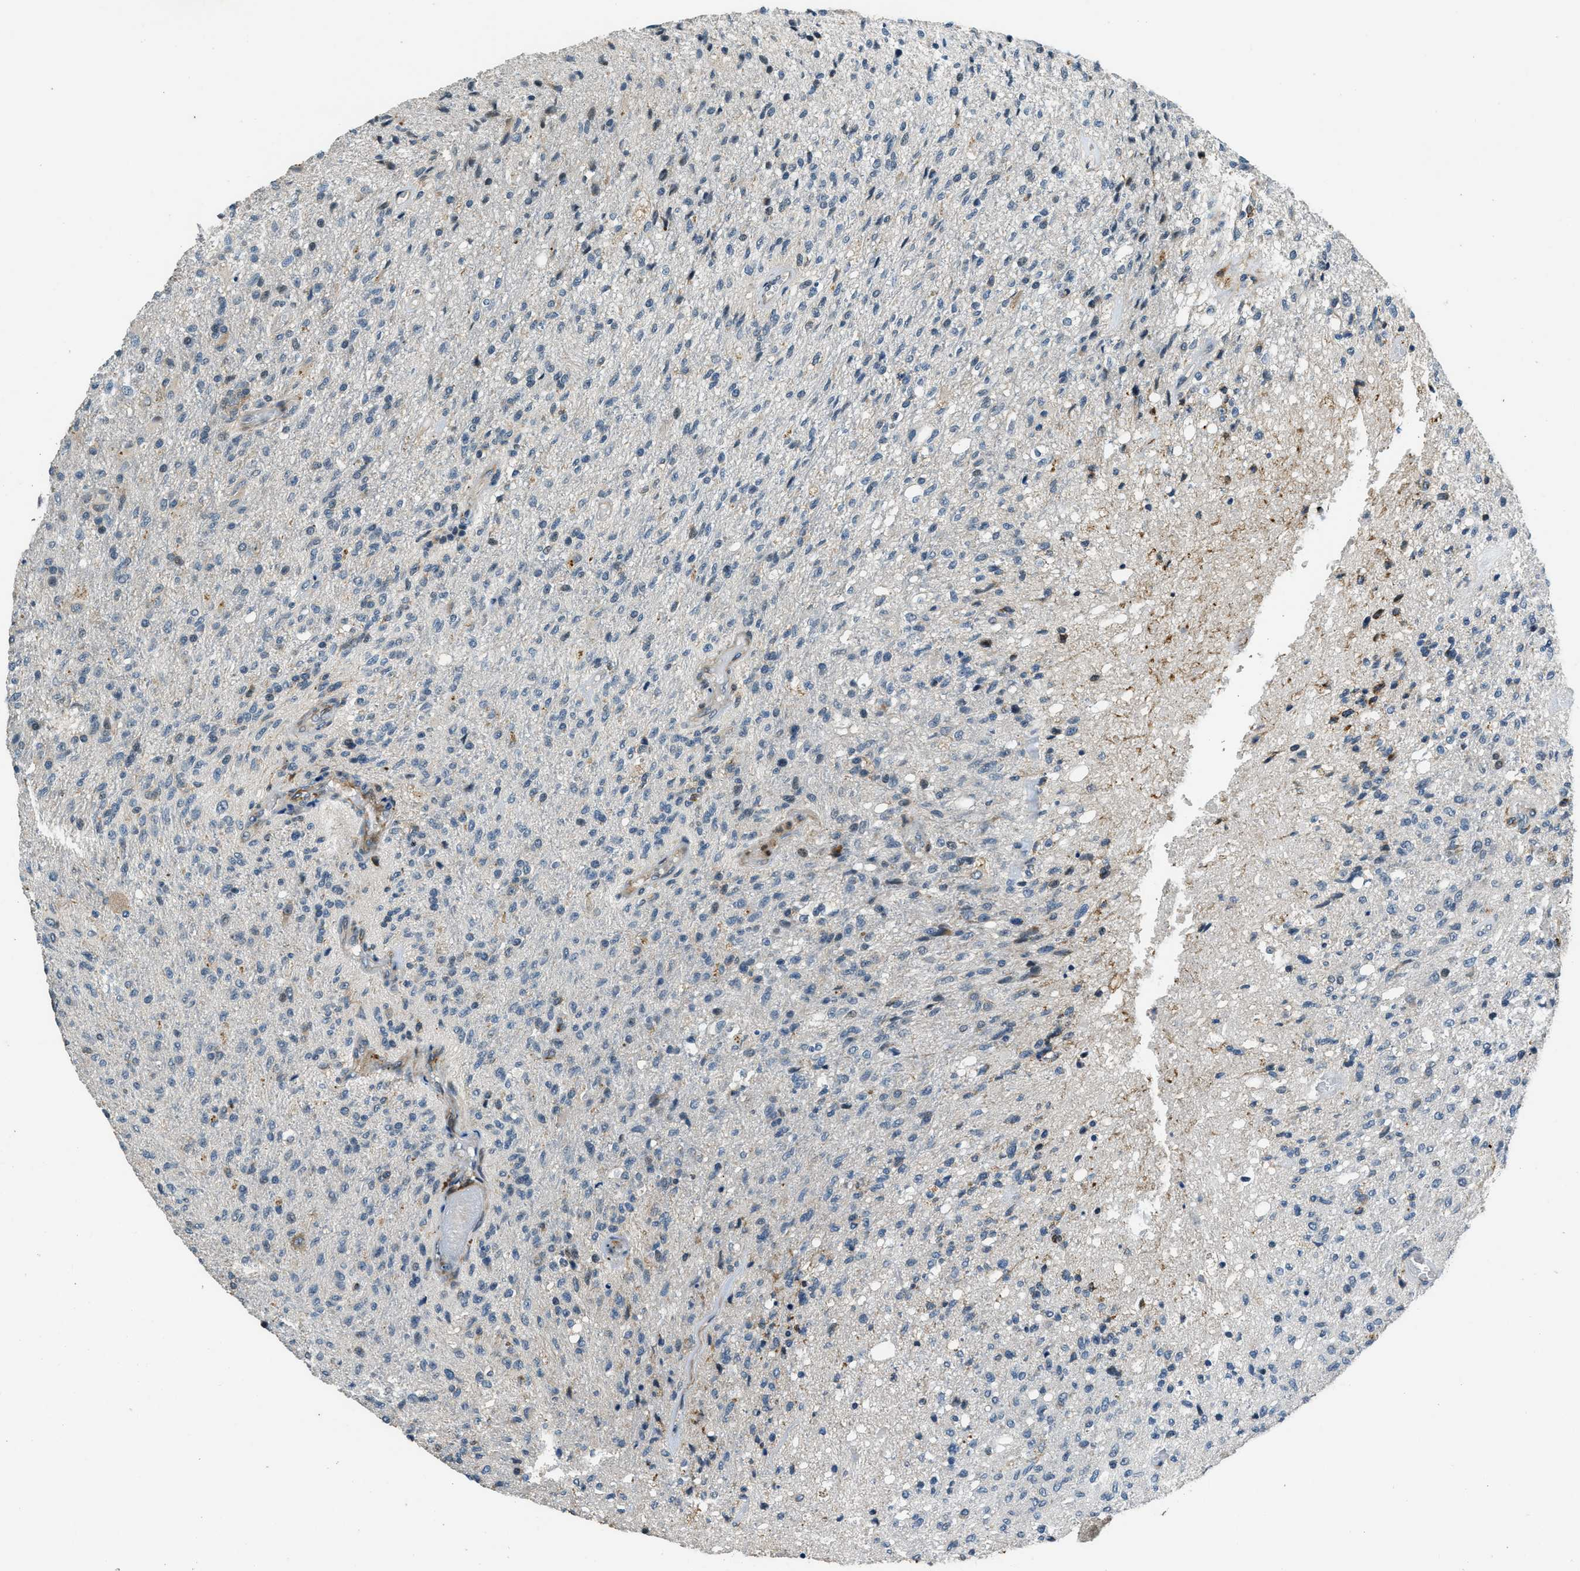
{"staining": {"intensity": "negative", "quantity": "none", "location": "none"}, "tissue": "glioma", "cell_type": "Tumor cells", "image_type": "cancer", "snomed": [{"axis": "morphology", "description": "Normal tissue, NOS"}, {"axis": "morphology", "description": "Glioma, malignant, High grade"}, {"axis": "topography", "description": "Cerebral cortex"}], "caption": "Image shows no significant protein positivity in tumor cells of malignant glioma (high-grade). (DAB immunohistochemistry visualized using brightfield microscopy, high magnification).", "gene": "HERC2", "patient": {"sex": "male", "age": 77}}